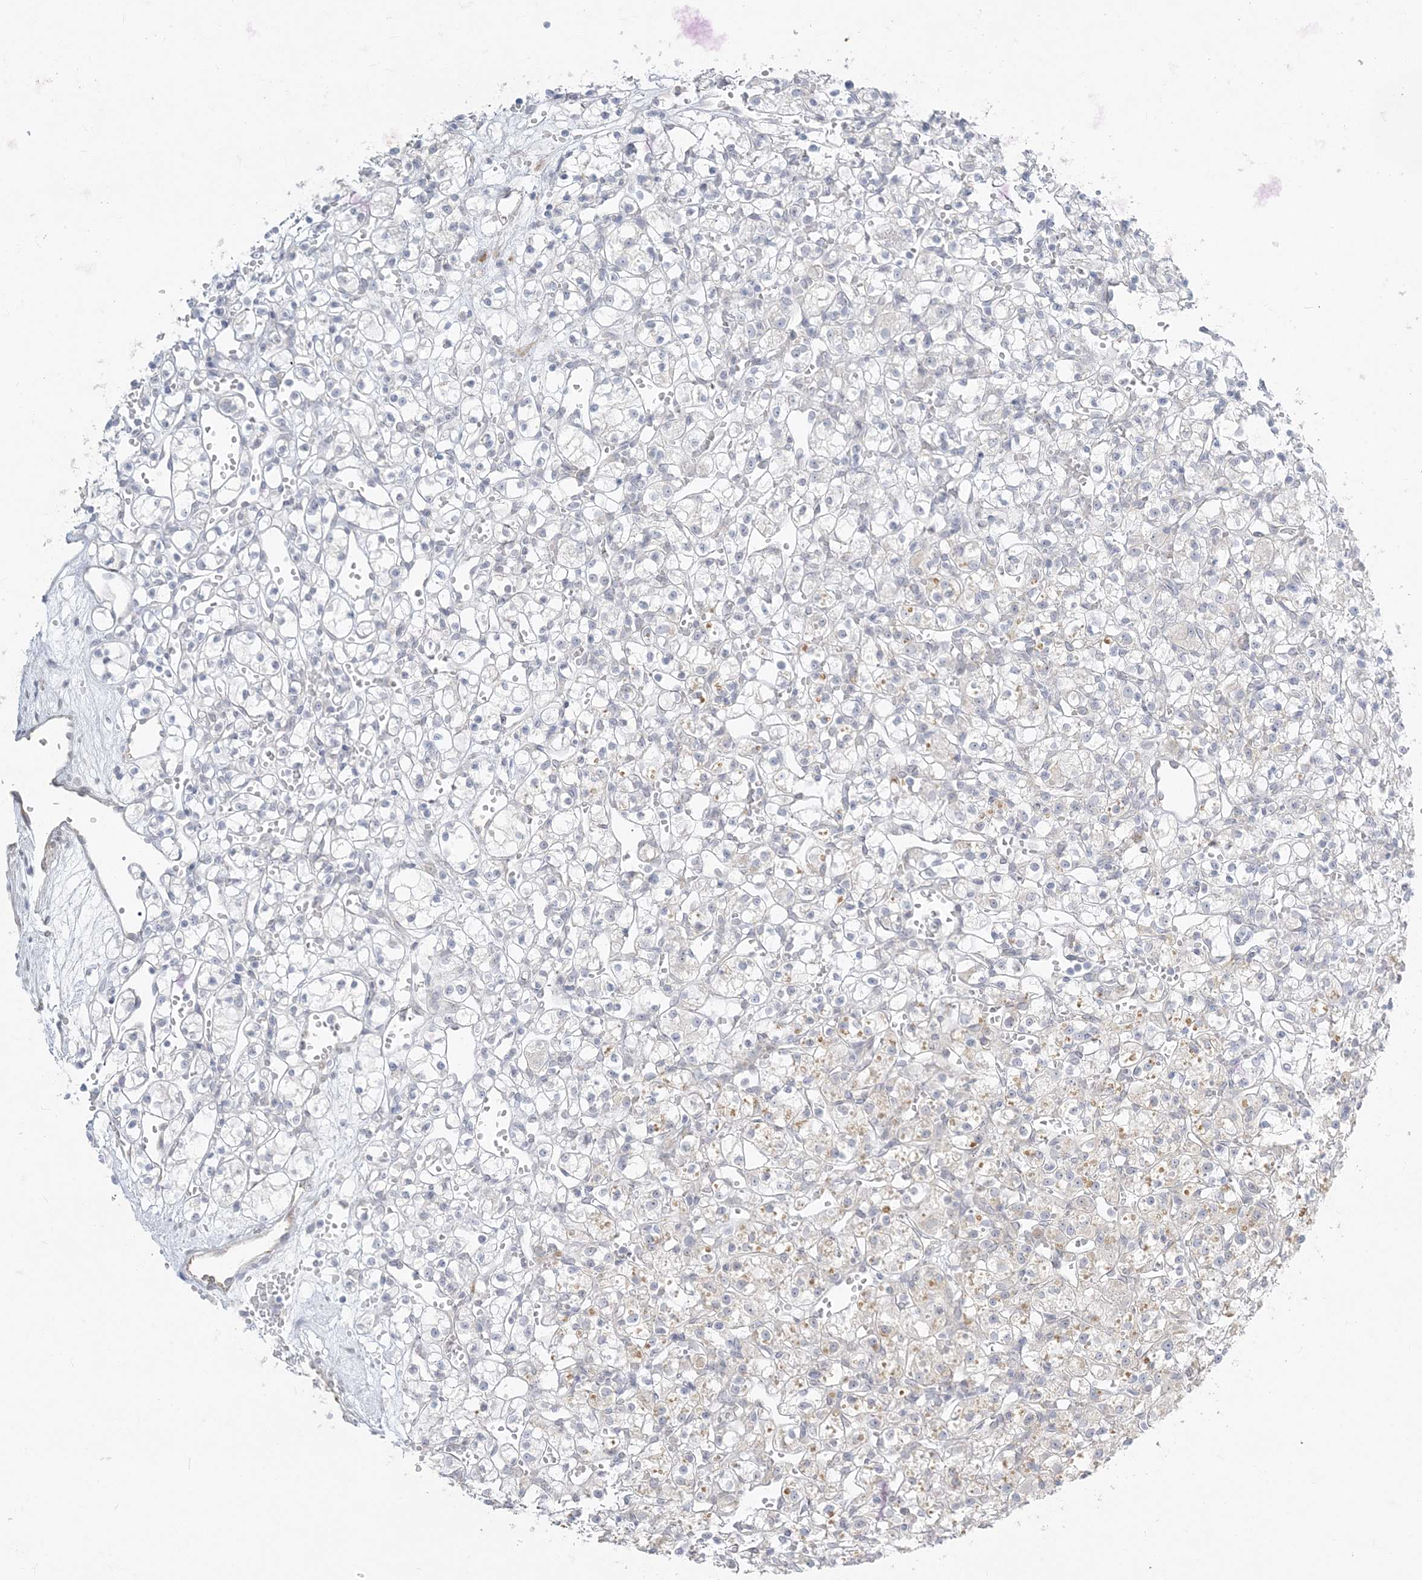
{"staining": {"intensity": "negative", "quantity": "none", "location": "none"}, "tissue": "renal cancer", "cell_type": "Tumor cells", "image_type": "cancer", "snomed": [{"axis": "morphology", "description": "Adenocarcinoma, NOS"}, {"axis": "topography", "description": "Kidney"}], "caption": "There is no significant staining in tumor cells of renal cancer (adenocarcinoma).", "gene": "ZC3H6", "patient": {"sex": "female", "age": 59}}